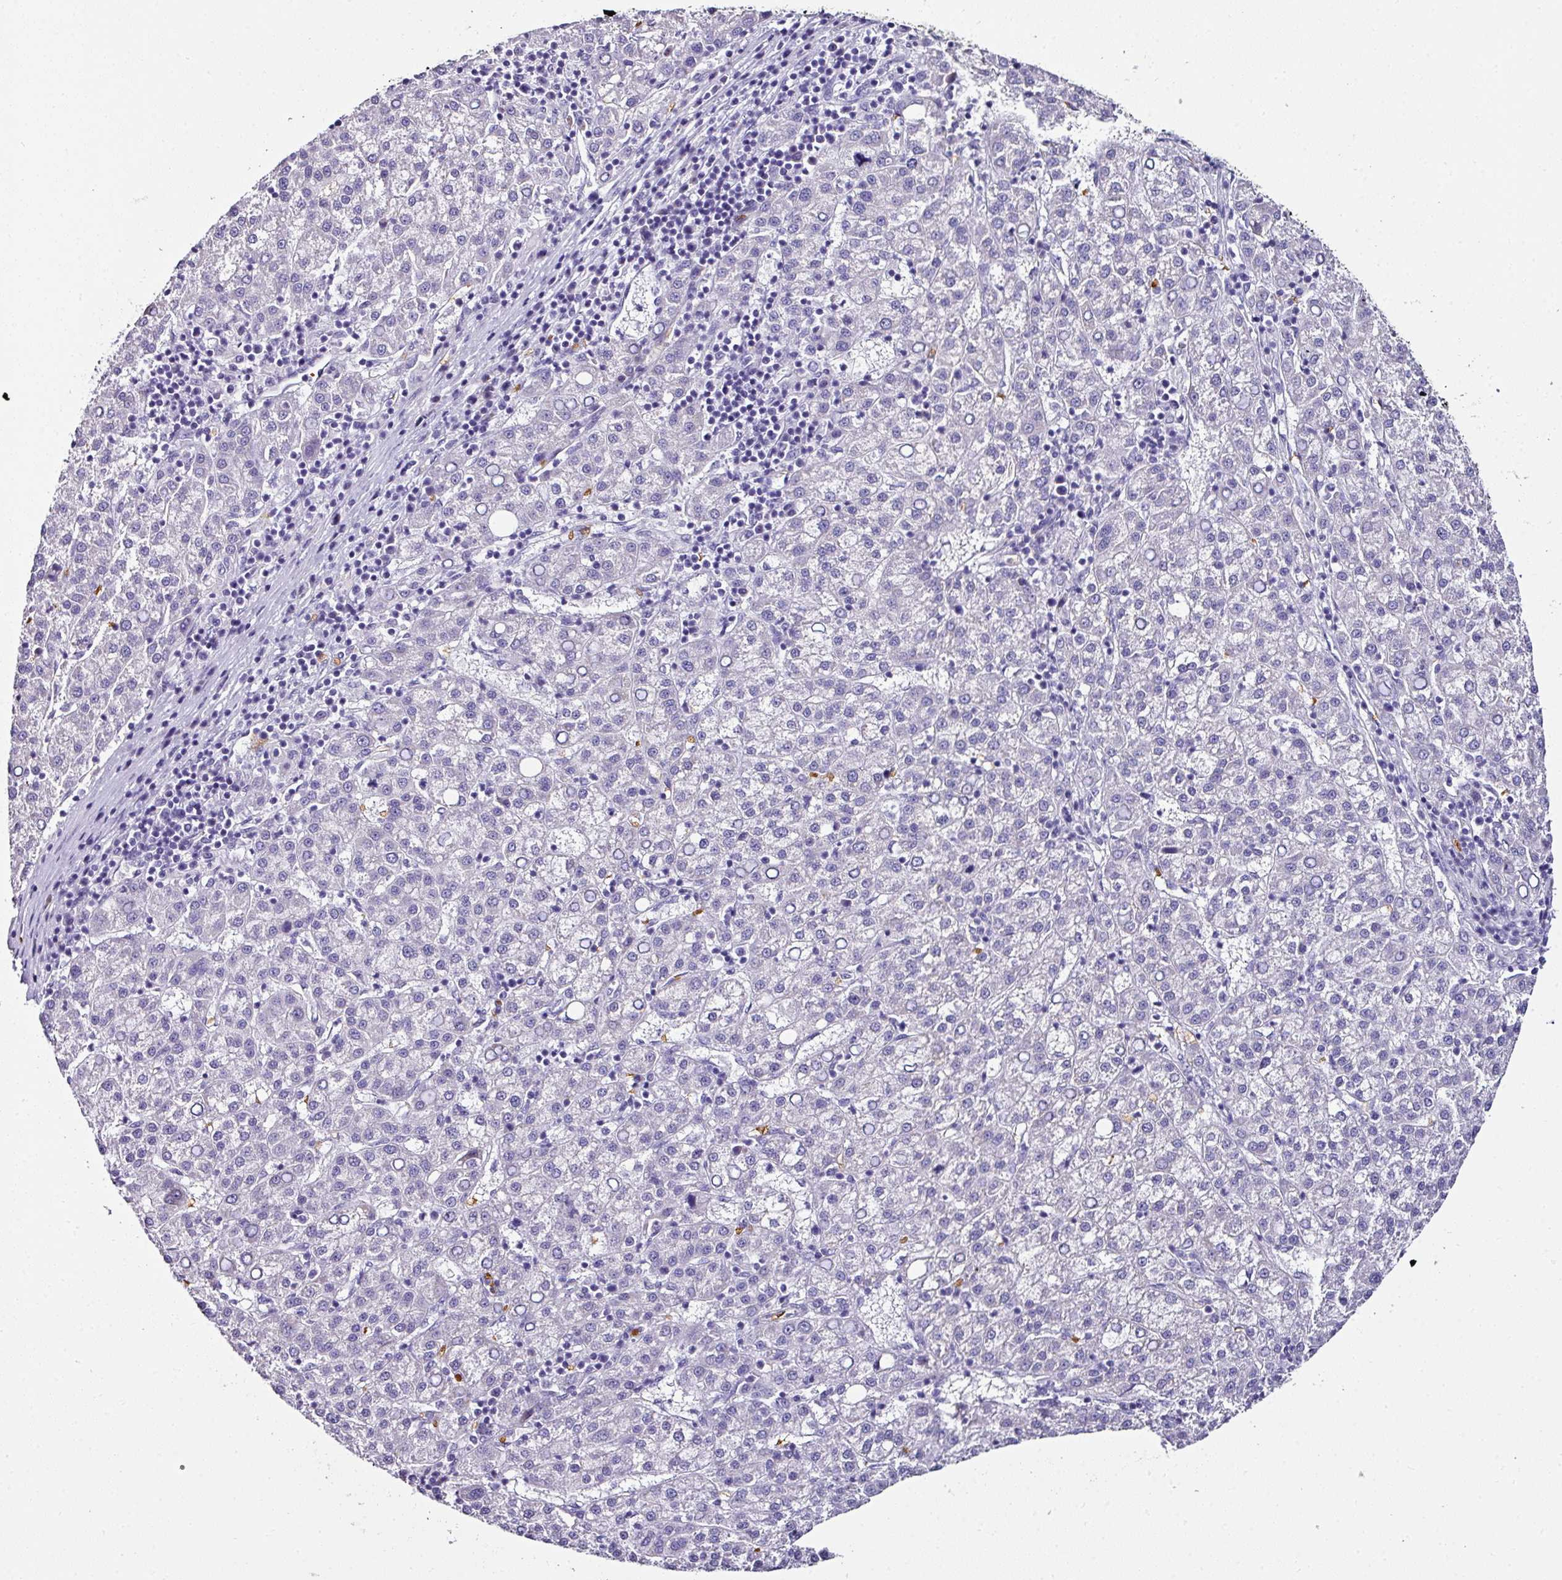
{"staining": {"intensity": "negative", "quantity": "none", "location": "none"}, "tissue": "liver cancer", "cell_type": "Tumor cells", "image_type": "cancer", "snomed": [{"axis": "morphology", "description": "Carcinoma, Hepatocellular, NOS"}, {"axis": "topography", "description": "Liver"}], "caption": "An IHC photomicrograph of liver cancer is shown. There is no staining in tumor cells of liver cancer.", "gene": "NAPSA", "patient": {"sex": "female", "age": 58}}